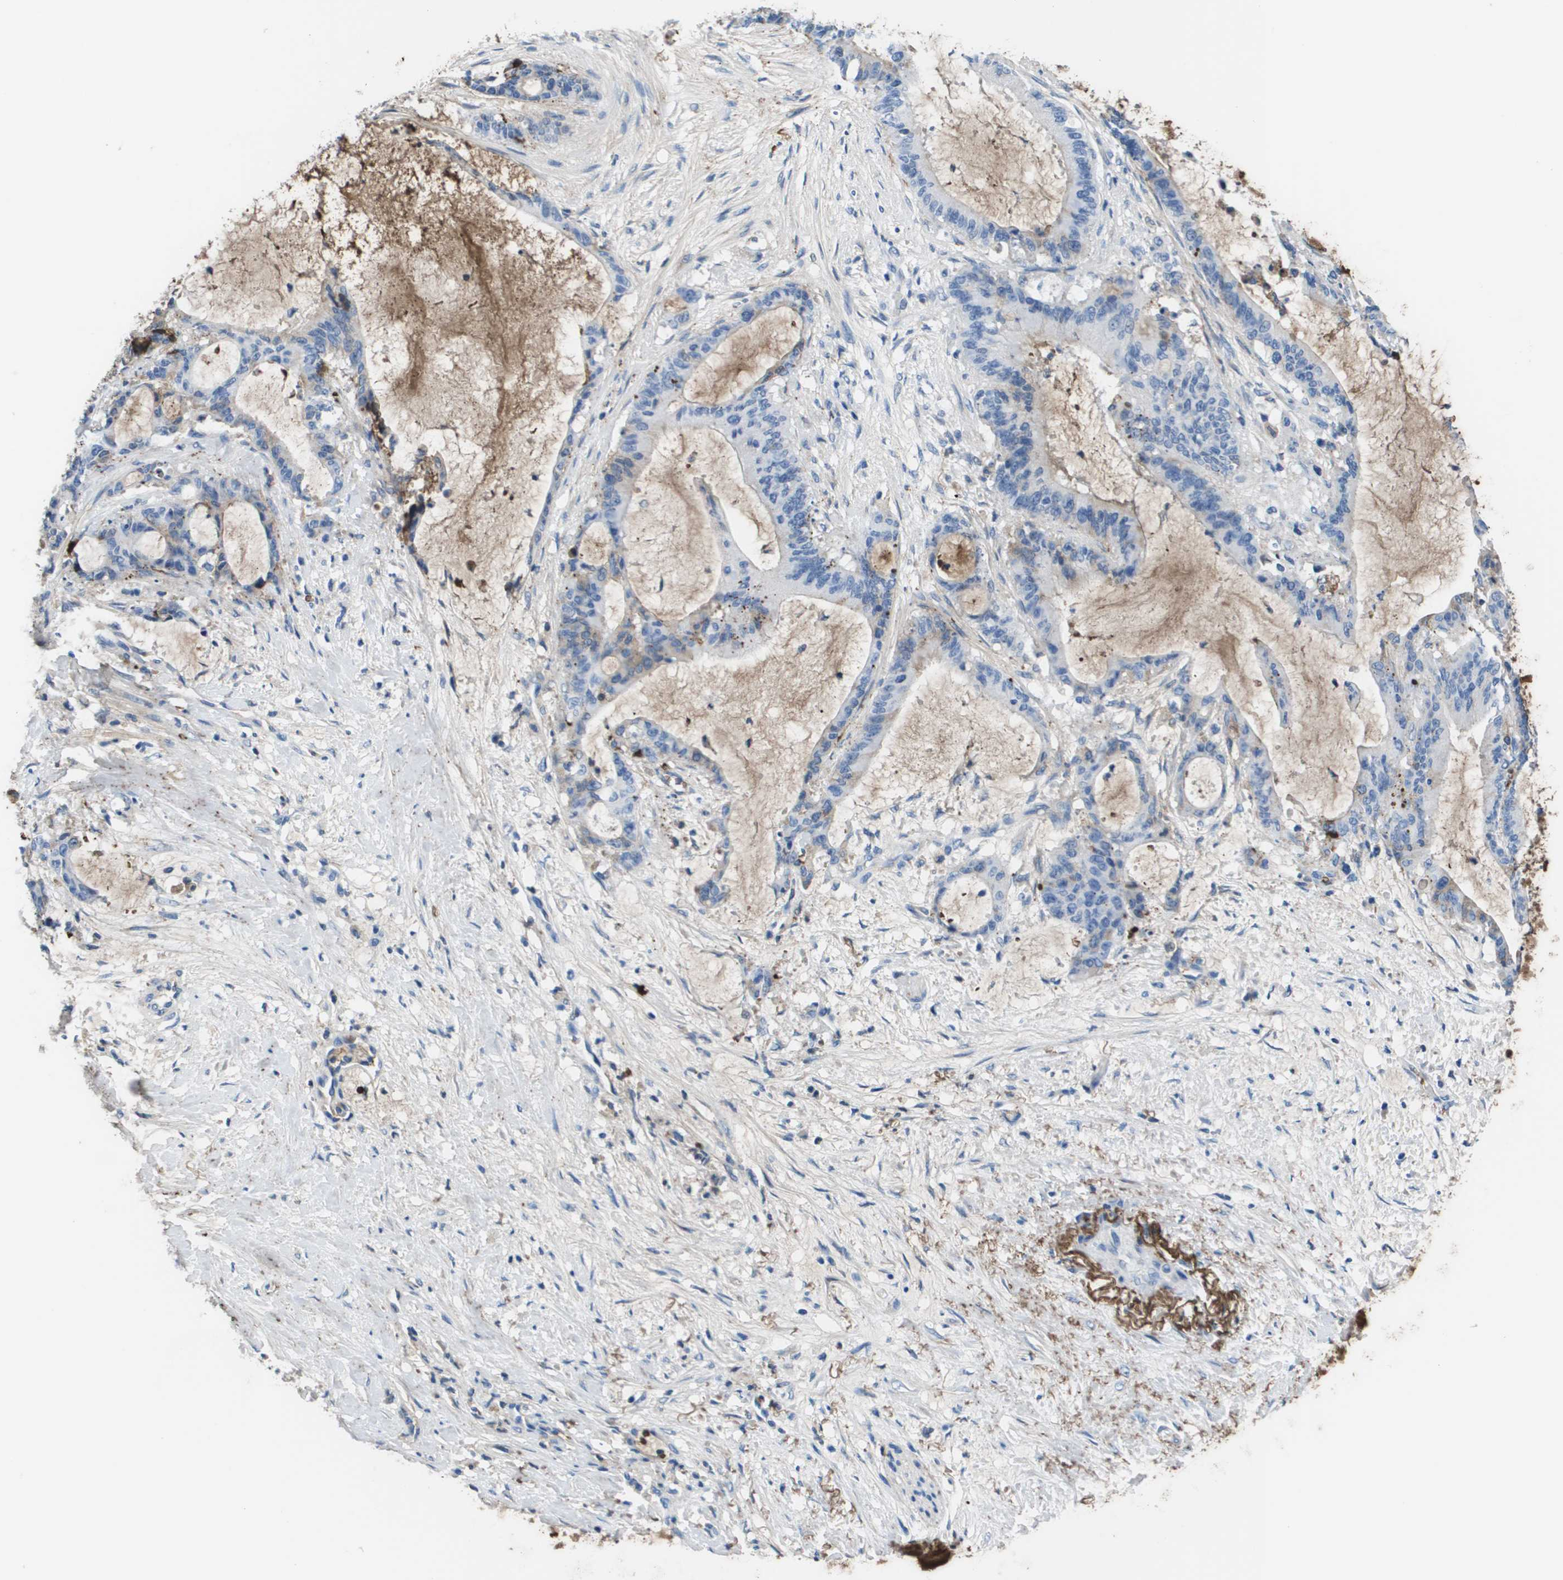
{"staining": {"intensity": "negative", "quantity": "none", "location": "none"}, "tissue": "liver cancer", "cell_type": "Tumor cells", "image_type": "cancer", "snomed": [{"axis": "morphology", "description": "Cholangiocarcinoma"}, {"axis": "topography", "description": "Liver"}], "caption": "The histopathology image shows no staining of tumor cells in liver cancer (cholangiocarcinoma).", "gene": "VTN", "patient": {"sex": "female", "age": 73}}